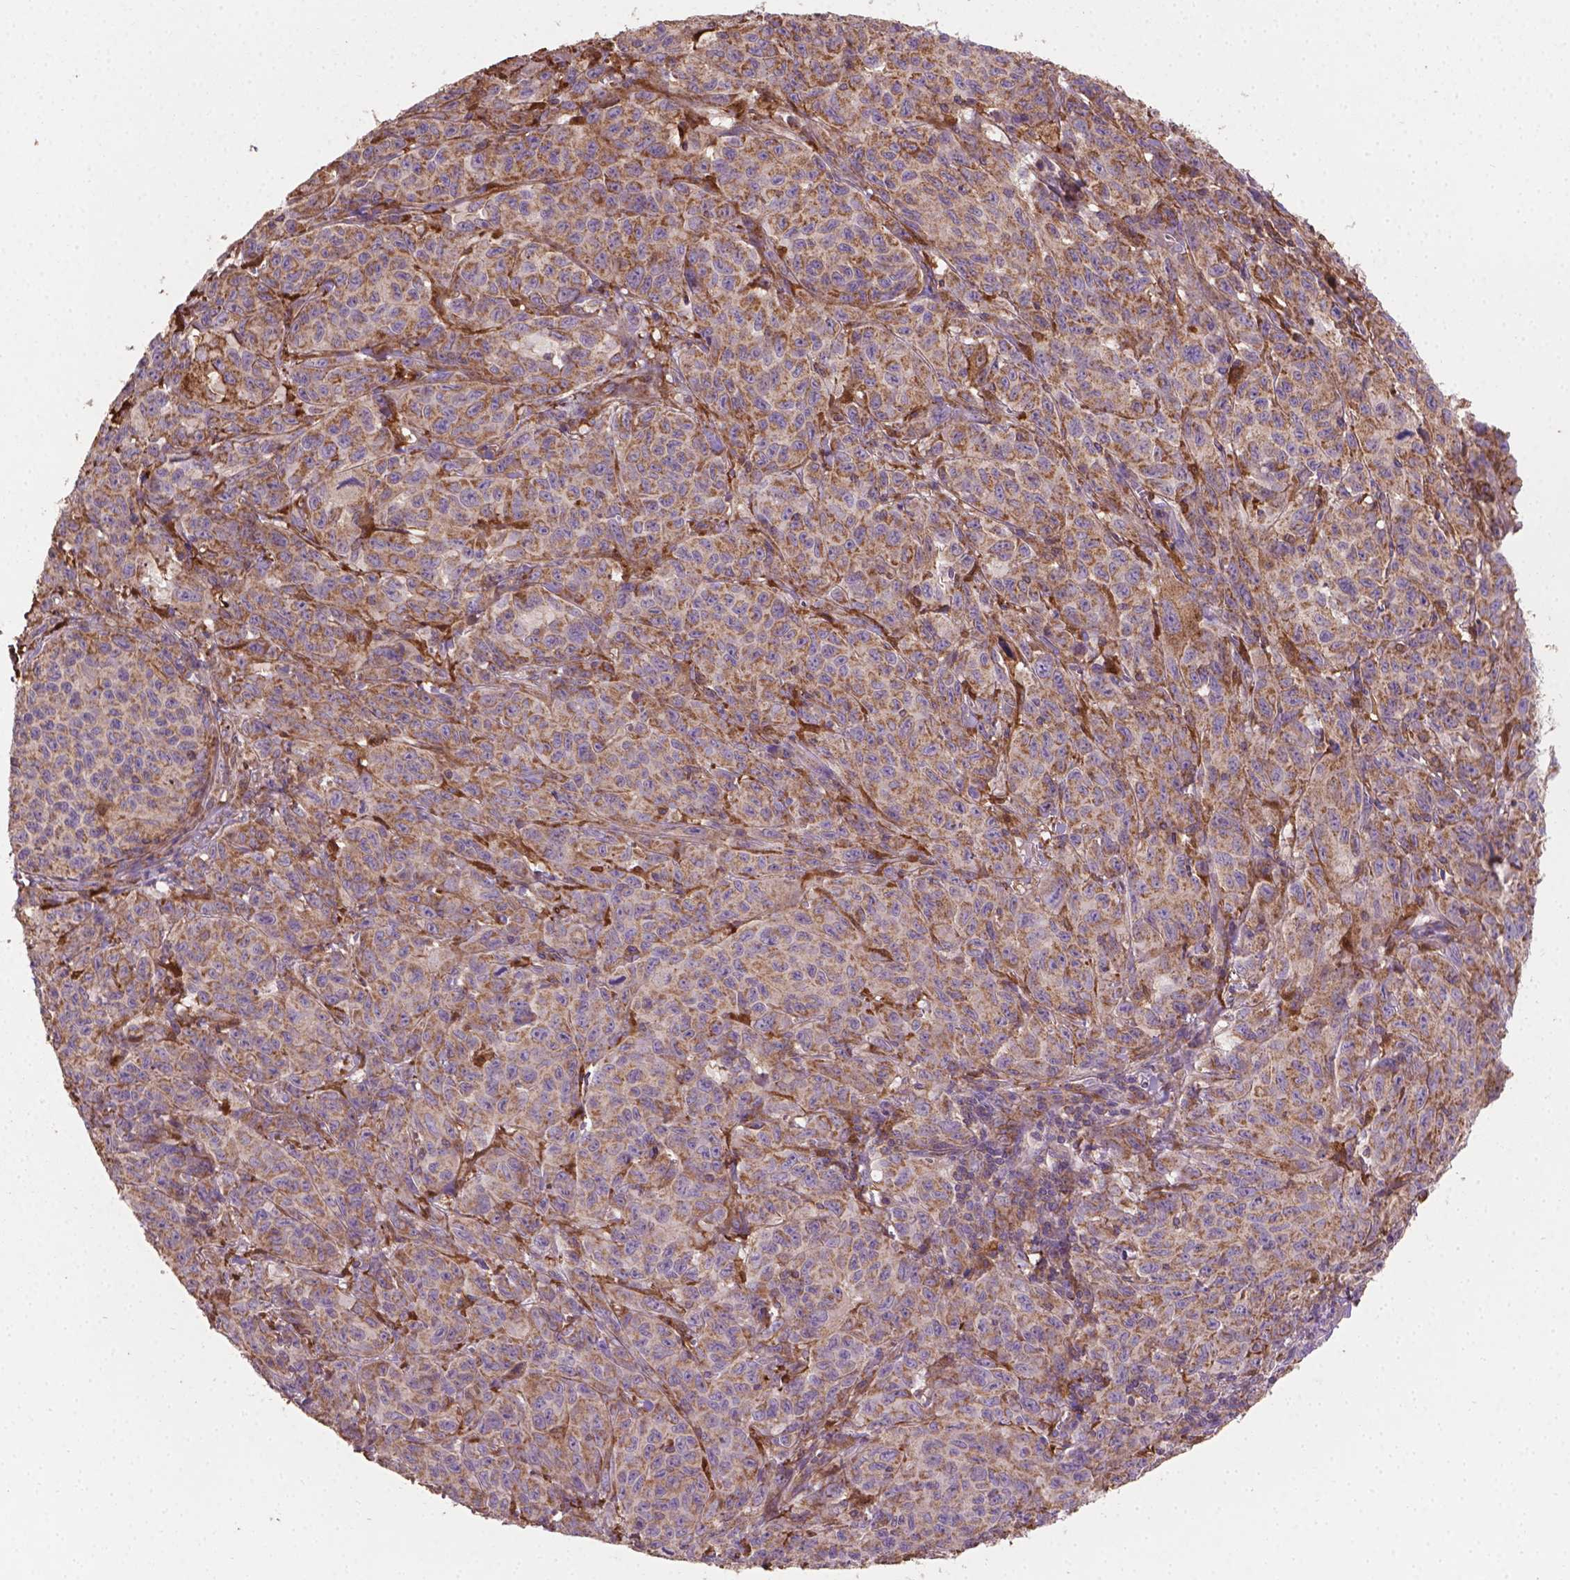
{"staining": {"intensity": "moderate", "quantity": "25%-75%", "location": "cytoplasmic/membranous"}, "tissue": "melanoma", "cell_type": "Tumor cells", "image_type": "cancer", "snomed": [{"axis": "morphology", "description": "Malignant melanoma, NOS"}, {"axis": "topography", "description": "Vulva, labia, clitoris and Bartholin´s gland, NO"}], "caption": "The micrograph reveals staining of melanoma, revealing moderate cytoplasmic/membranous protein staining (brown color) within tumor cells. Using DAB (3,3'-diaminobenzidine) (brown) and hematoxylin (blue) stains, captured at high magnification using brightfield microscopy.", "gene": "TCAF1", "patient": {"sex": "female", "age": 75}}